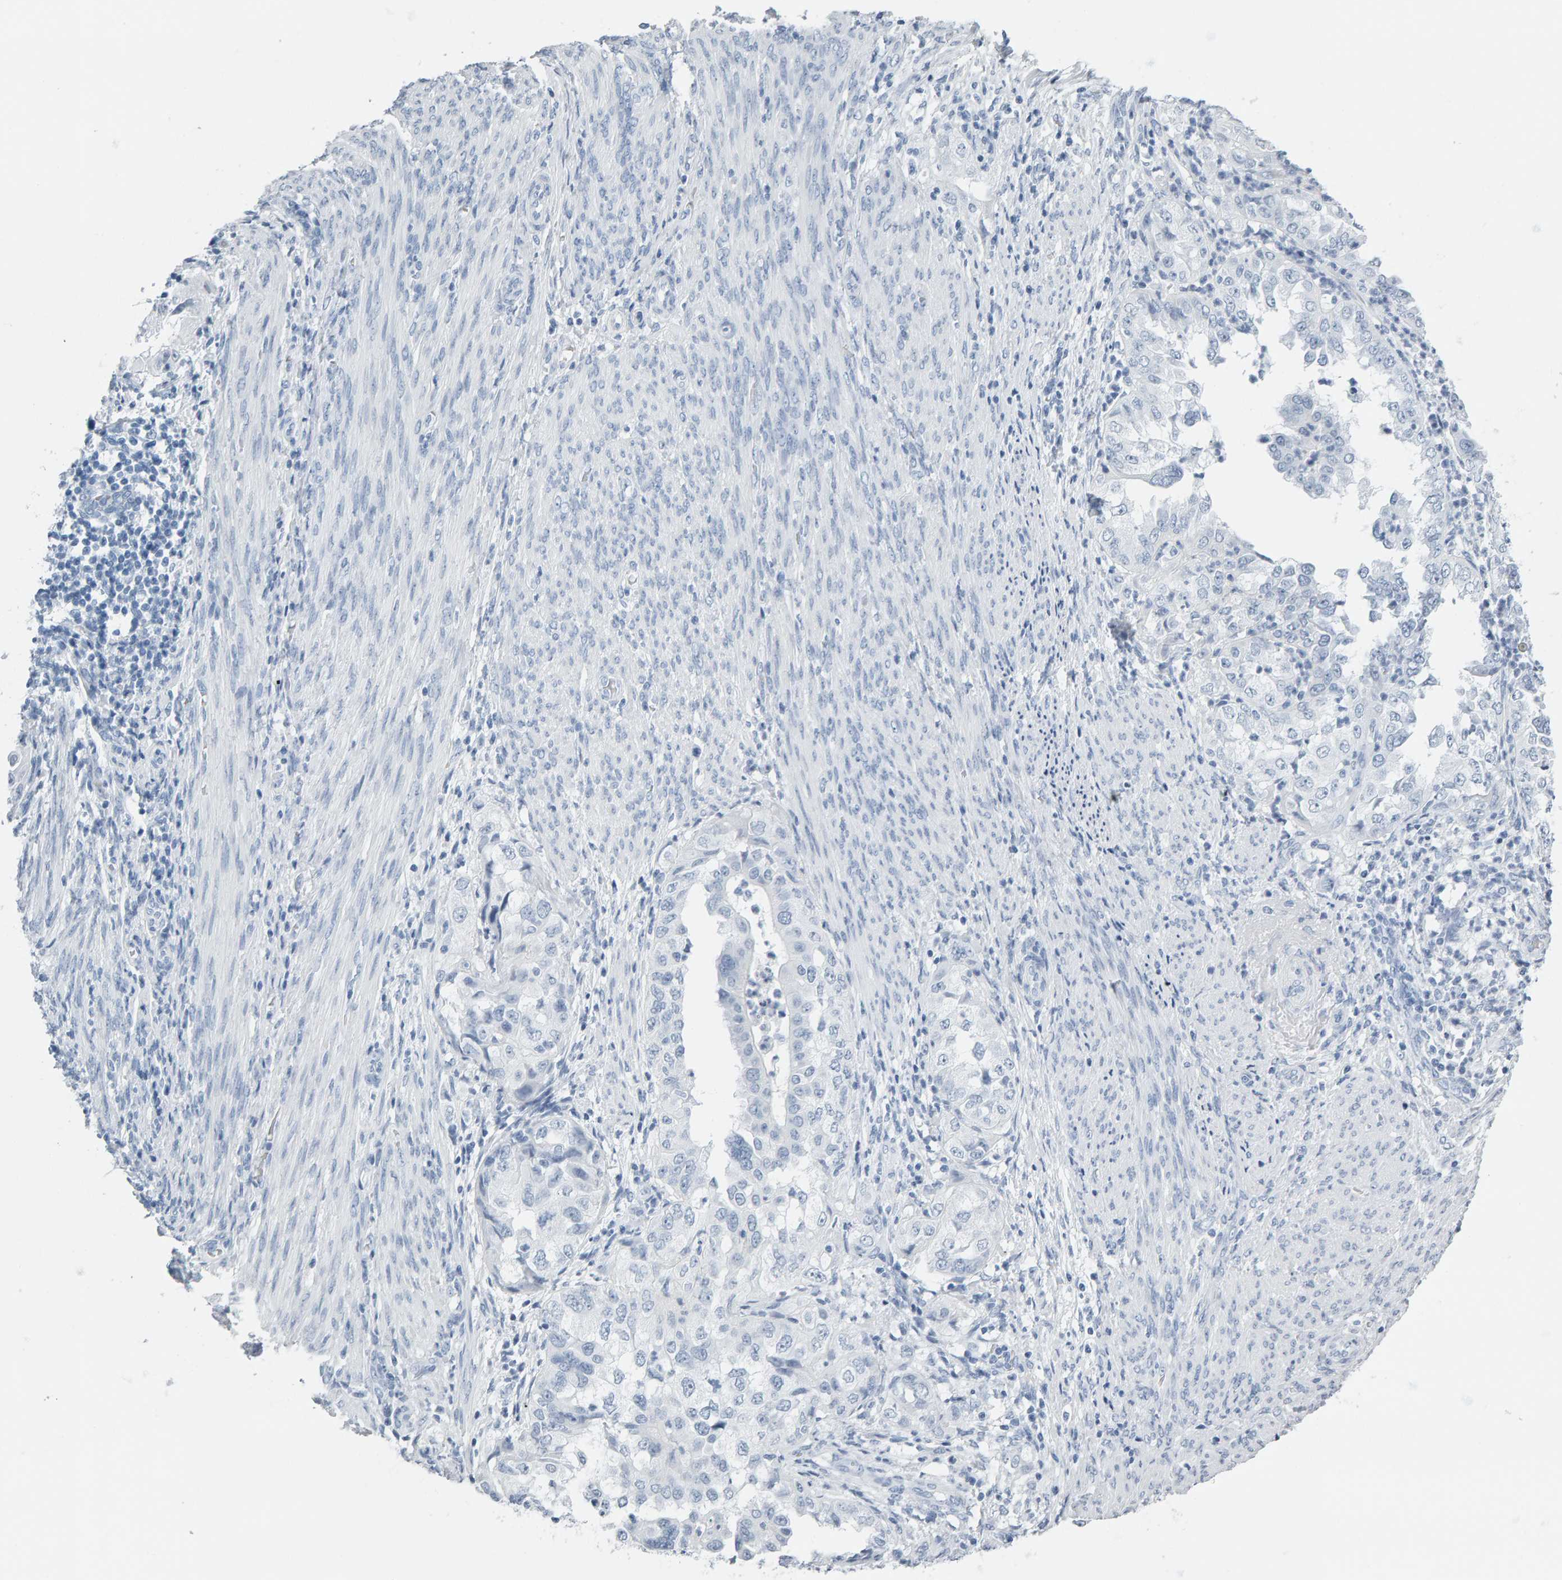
{"staining": {"intensity": "negative", "quantity": "none", "location": "none"}, "tissue": "endometrial cancer", "cell_type": "Tumor cells", "image_type": "cancer", "snomed": [{"axis": "morphology", "description": "Adenocarcinoma, NOS"}, {"axis": "topography", "description": "Endometrium"}], "caption": "A high-resolution image shows immunohistochemistry staining of endometrial cancer (adenocarcinoma), which displays no significant expression in tumor cells.", "gene": "SPACA3", "patient": {"sex": "female", "age": 85}}